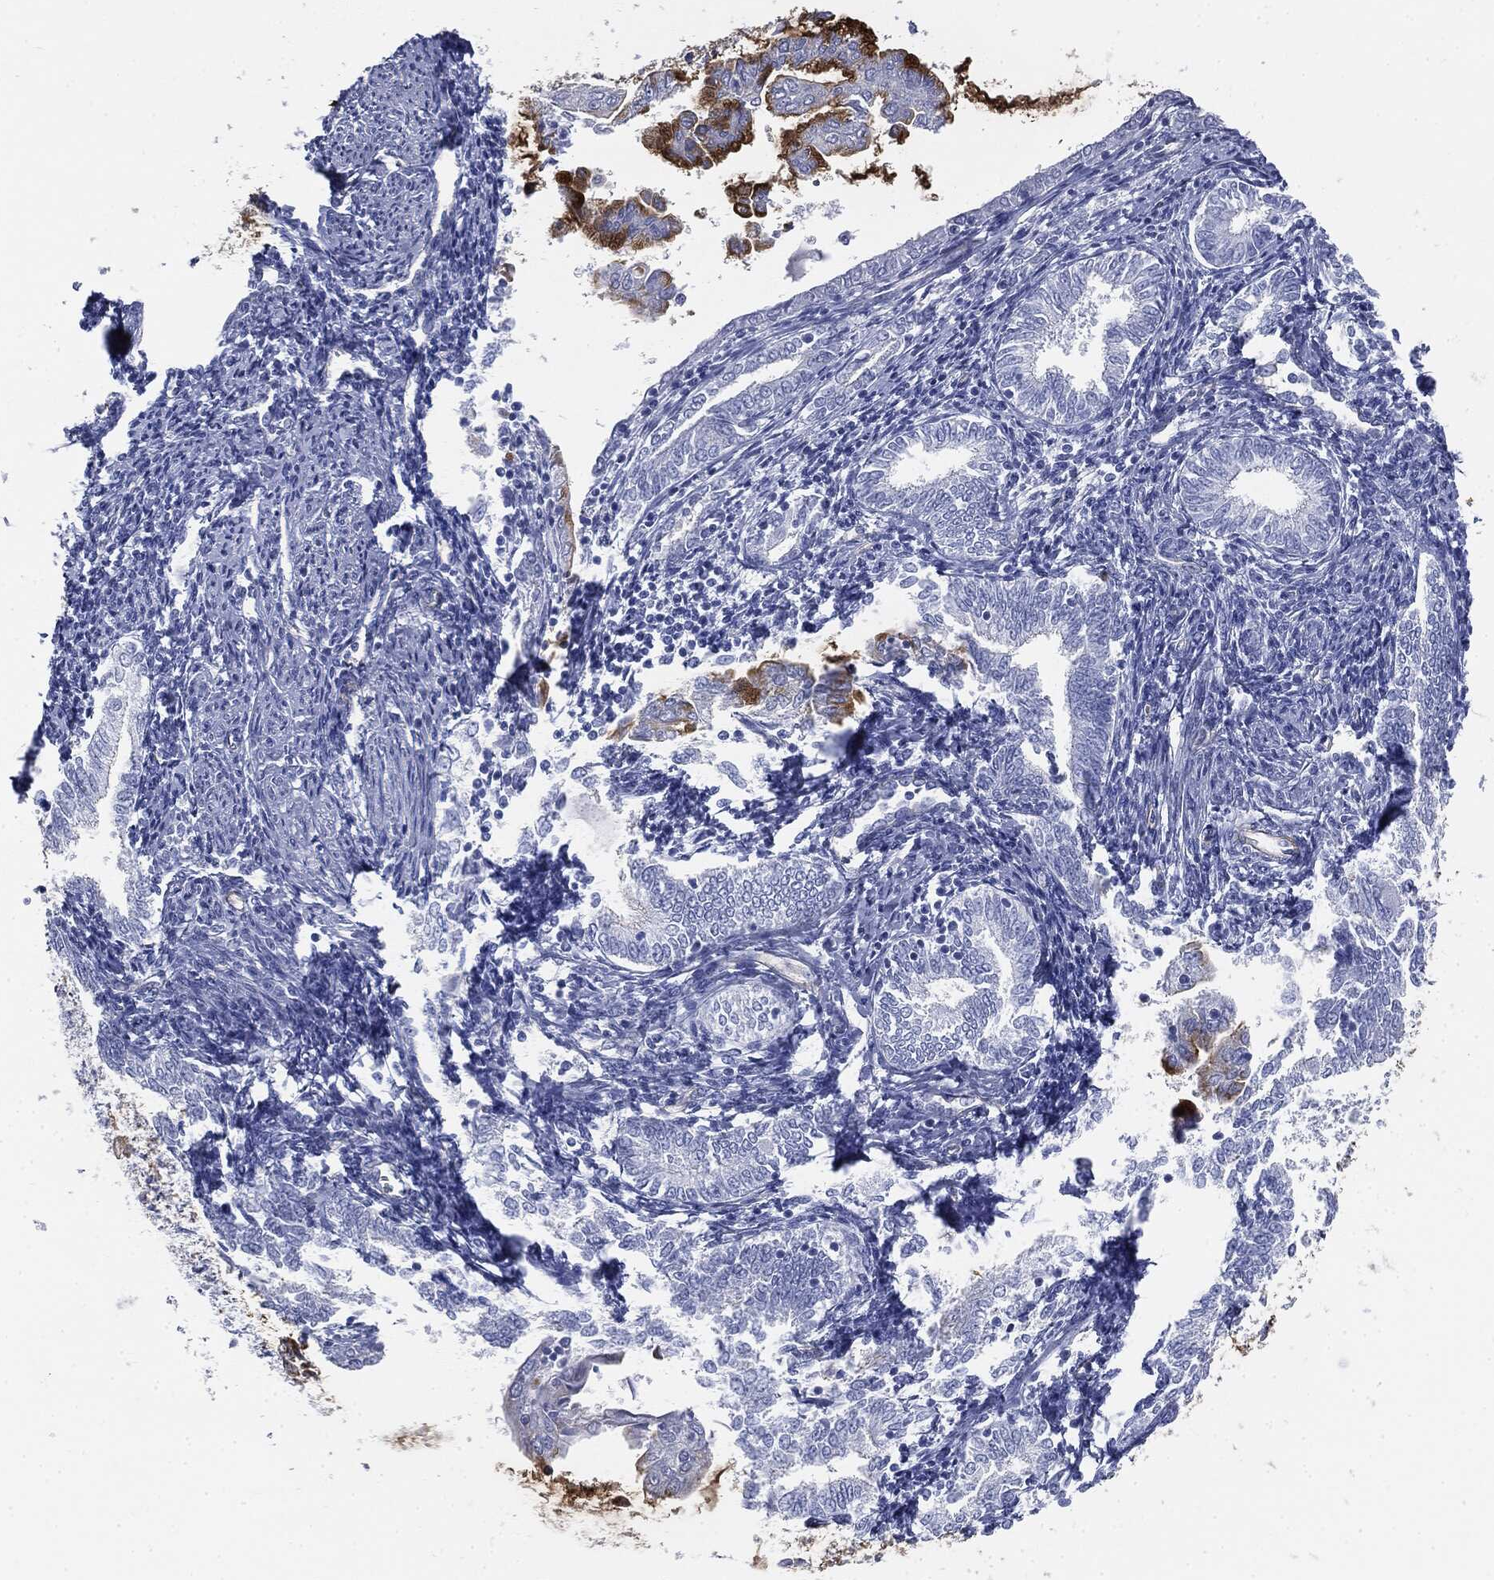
{"staining": {"intensity": "moderate", "quantity": "<25%", "location": "cytoplasmic/membranous"}, "tissue": "endometrial cancer", "cell_type": "Tumor cells", "image_type": "cancer", "snomed": [{"axis": "morphology", "description": "Adenocarcinoma, NOS"}, {"axis": "topography", "description": "Endometrium"}], "caption": "Immunohistochemical staining of endometrial cancer (adenocarcinoma) displays moderate cytoplasmic/membranous protein positivity in approximately <25% of tumor cells.", "gene": "MUC5AC", "patient": {"sex": "female", "age": 56}}